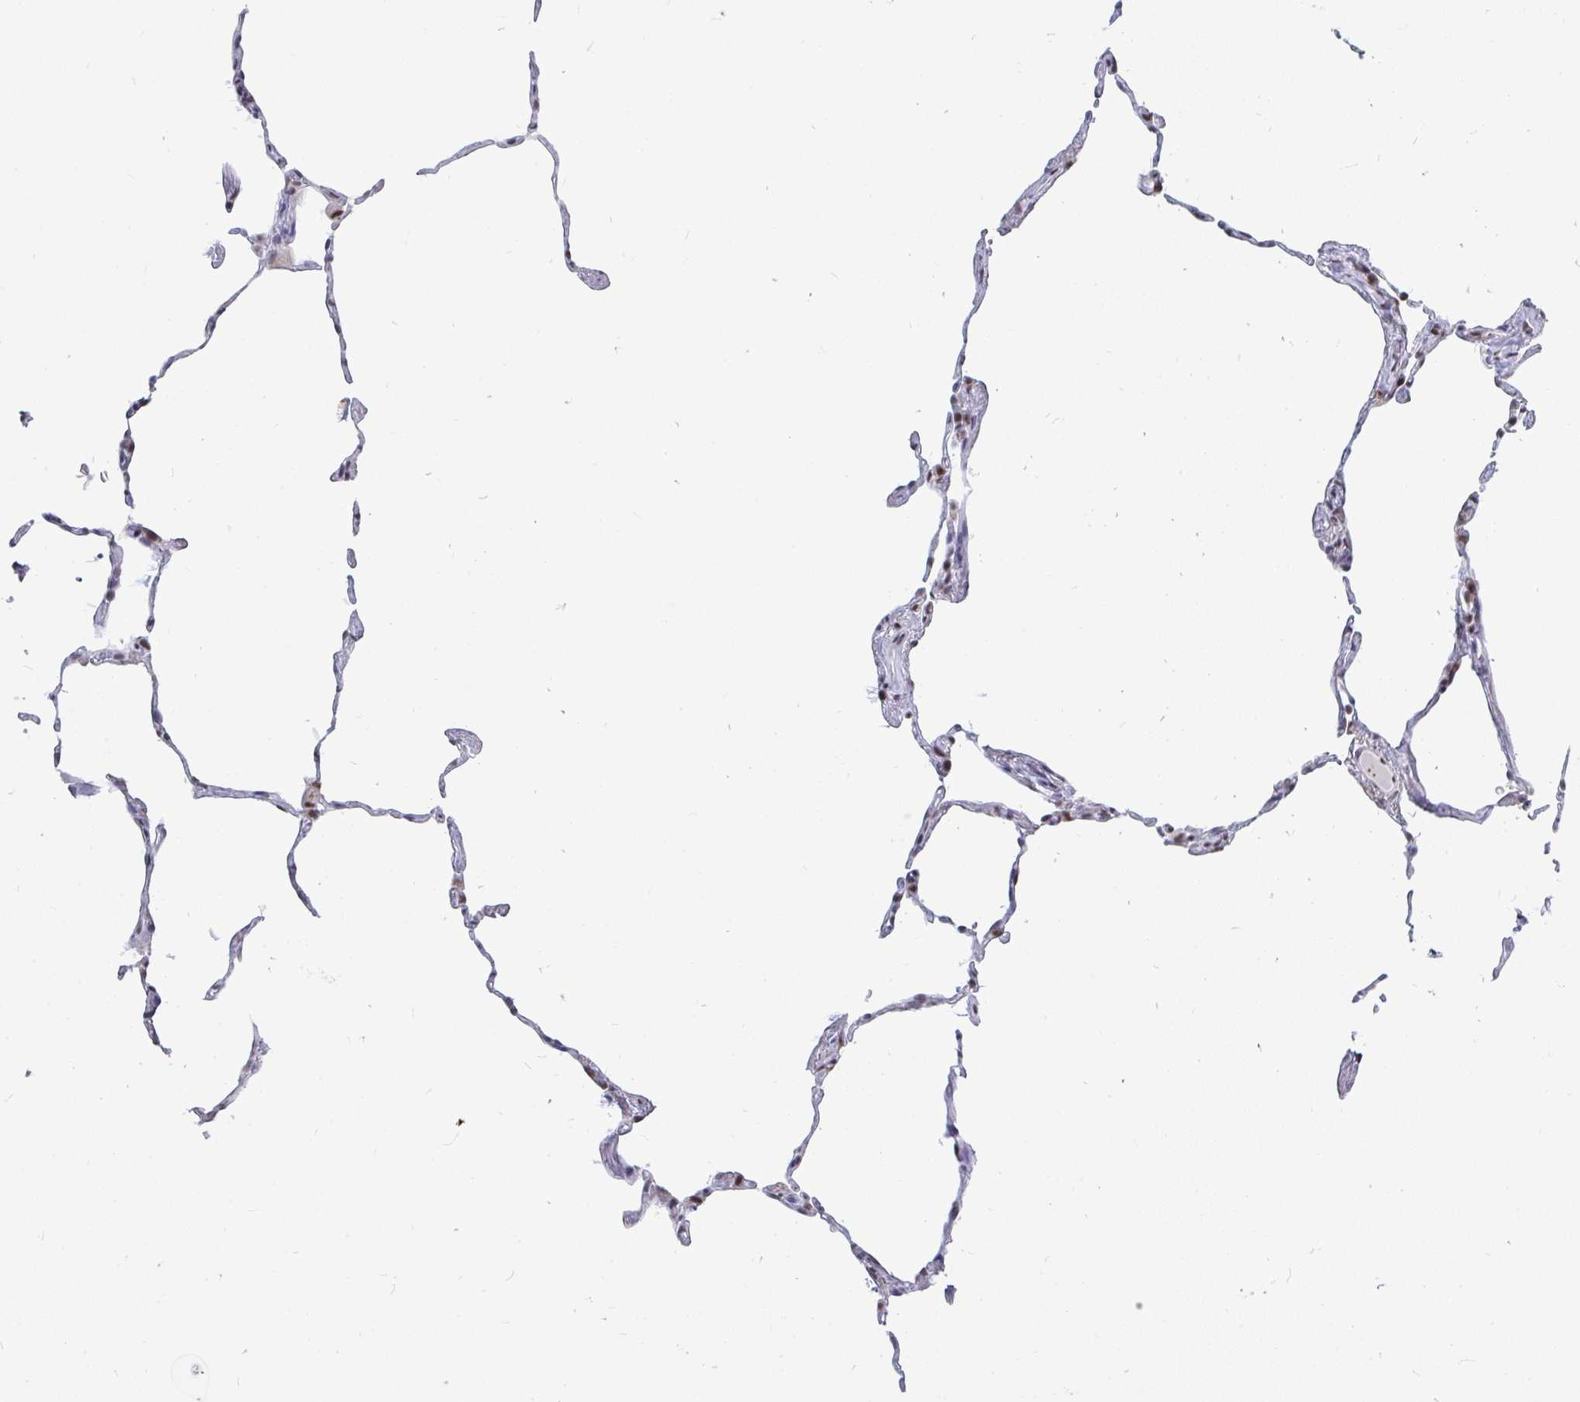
{"staining": {"intensity": "weak", "quantity": "25%-75%", "location": "nuclear"}, "tissue": "lung", "cell_type": "Alveolar cells", "image_type": "normal", "snomed": [{"axis": "morphology", "description": "Normal tissue, NOS"}, {"axis": "topography", "description": "Lung"}], "caption": "Weak nuclear expression for a protein is appreciated in approximately 25%-75% of alveolar cells of unremarkable lung using immunohistochemistry (IHC).", "gene": "TRIP12", "patient": {"sex": "female", "age": 57}}